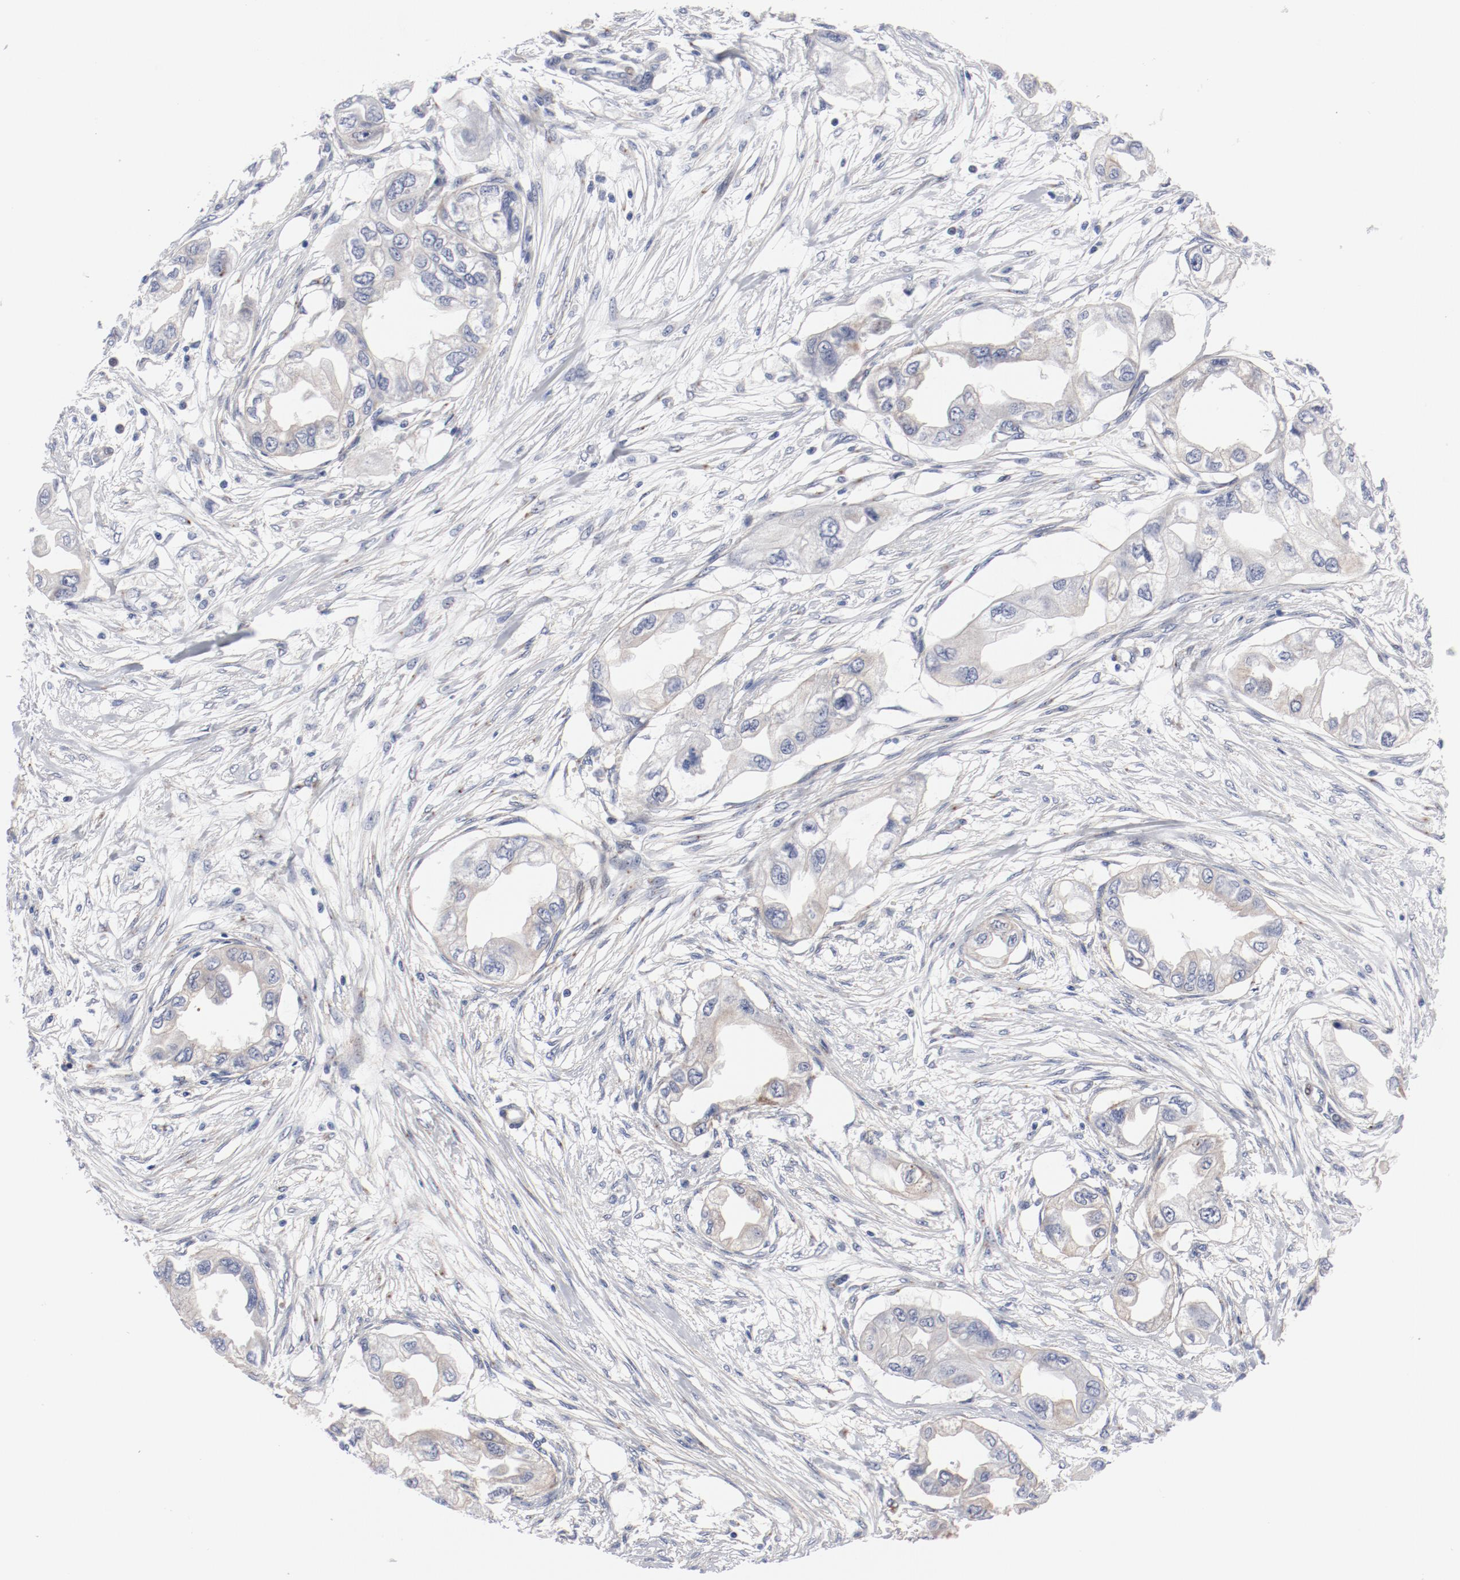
{"staining": {"intensity": "weak", "quantity": "25%-75%", "location": "cytoplasmic/membranous"}, "tissue": "endometrial cancer", "cell_type": "Tumor cells", "image_type": "cancer", "snomed": [{"axis": "morphology", "description": "Adenocarcinoma, NOS"}, {"axis": "topography", "description": "Endometrium"}], "caption": "This image shows IHC staining of human endometrial cancer (adenocarcinoma), with low weak cytoplasmic/membranous expression in about 25%-75% of tumor cells.", "gene": "GPR143", "patient": {"sex": "female", "age": 67}}